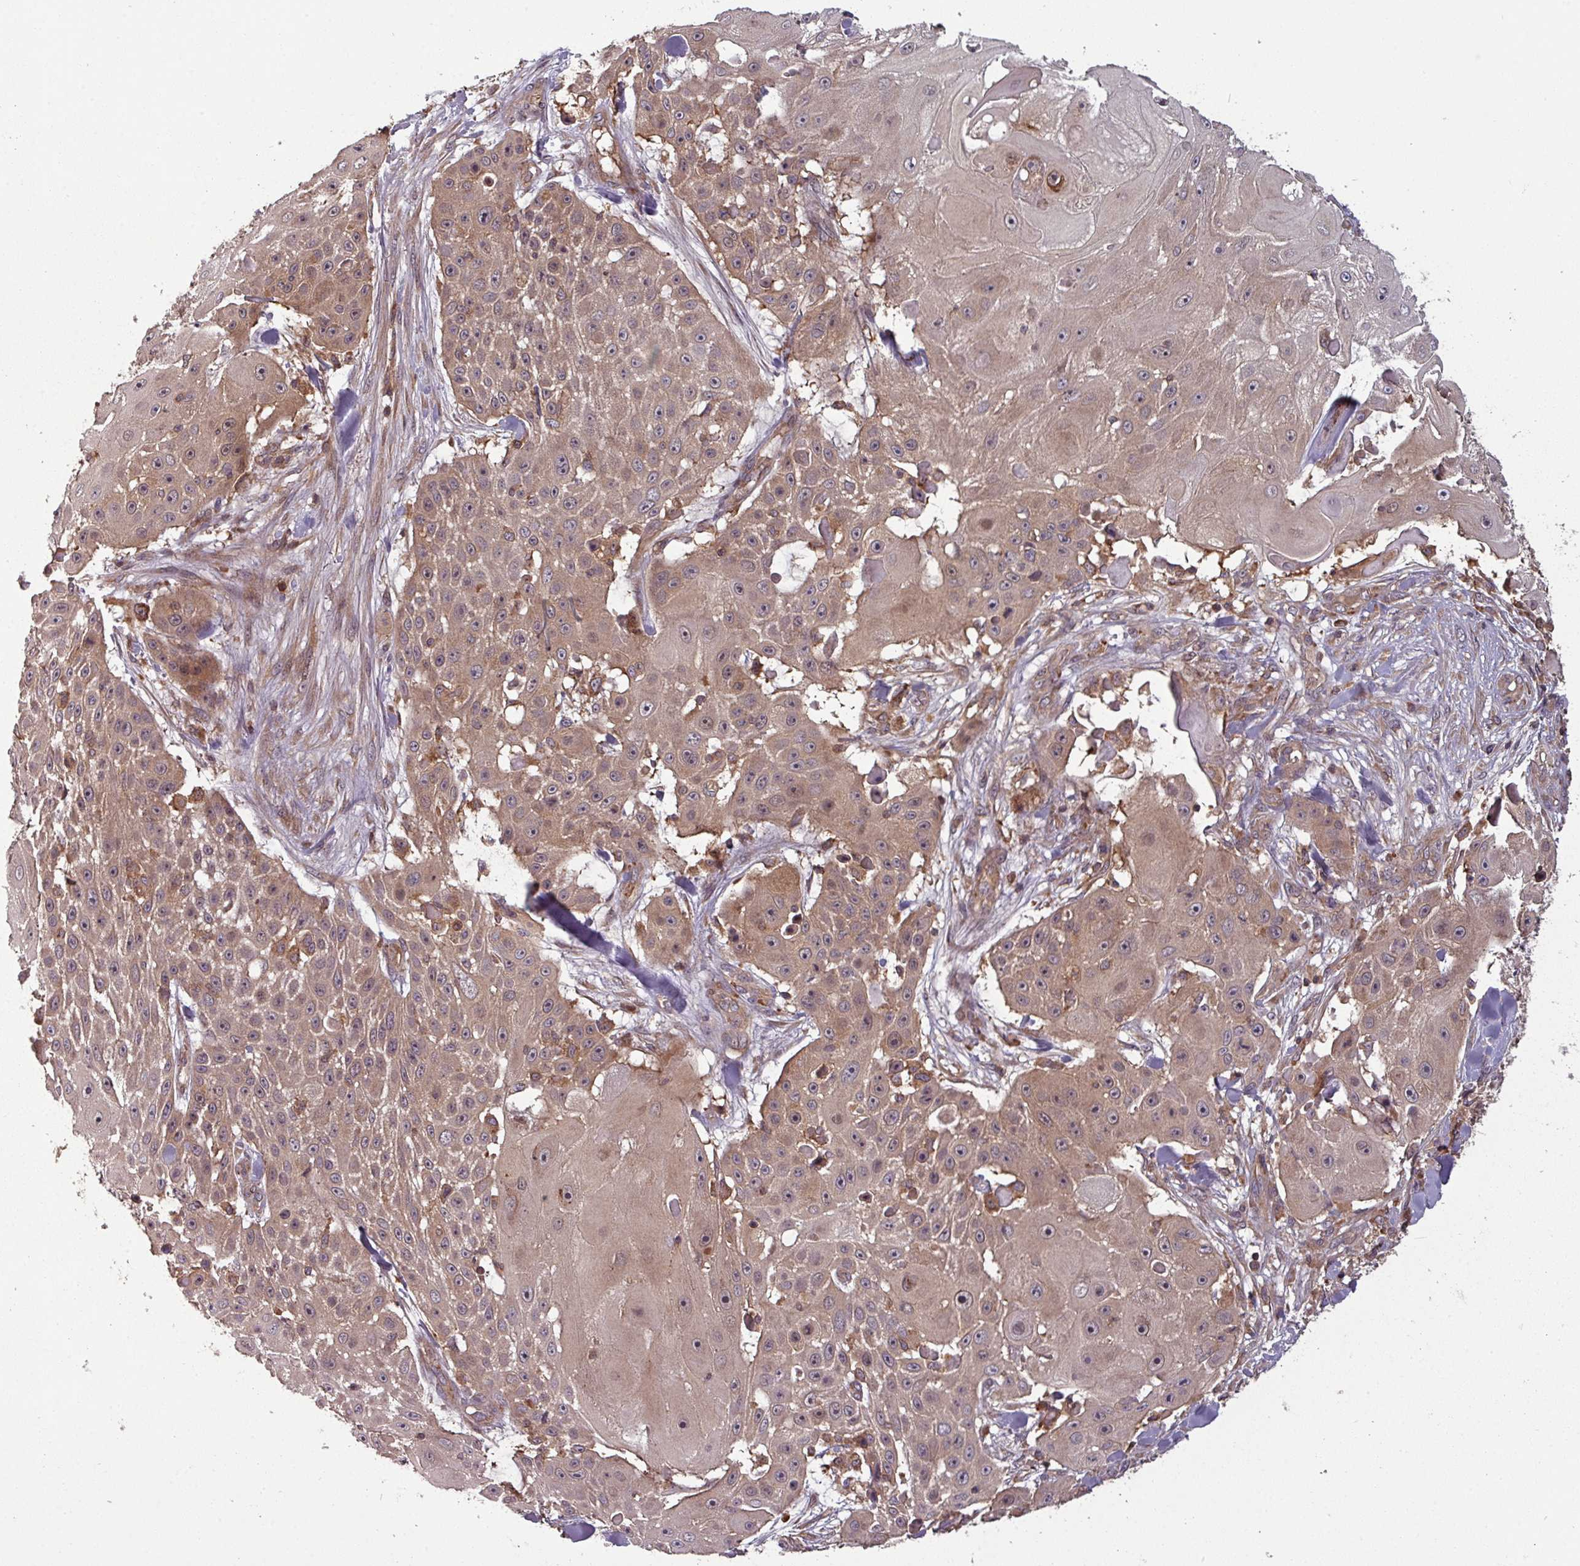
{"staining": {"intensity": "weak", "quantity": ">75%", "location": "cytoplasmic/membranous"}, "tissue": "skin cancer", "cell_type": "Tumor cells", "image_type": "cancer", "snomed": [{"axis": "morphology", "description": "Squamous cell carcinoma, NOS"}, {"axis": "topography", "description": "Skin"}], "caption": "The micrograph demonstrates staining of squamous cell carcinoma (skin), revealing weak cytoplasmic/membranous protein expression (brown color) within tumor cells.", "gene": "GSKIP", "patient": {"sex": "female", "age": 86}}